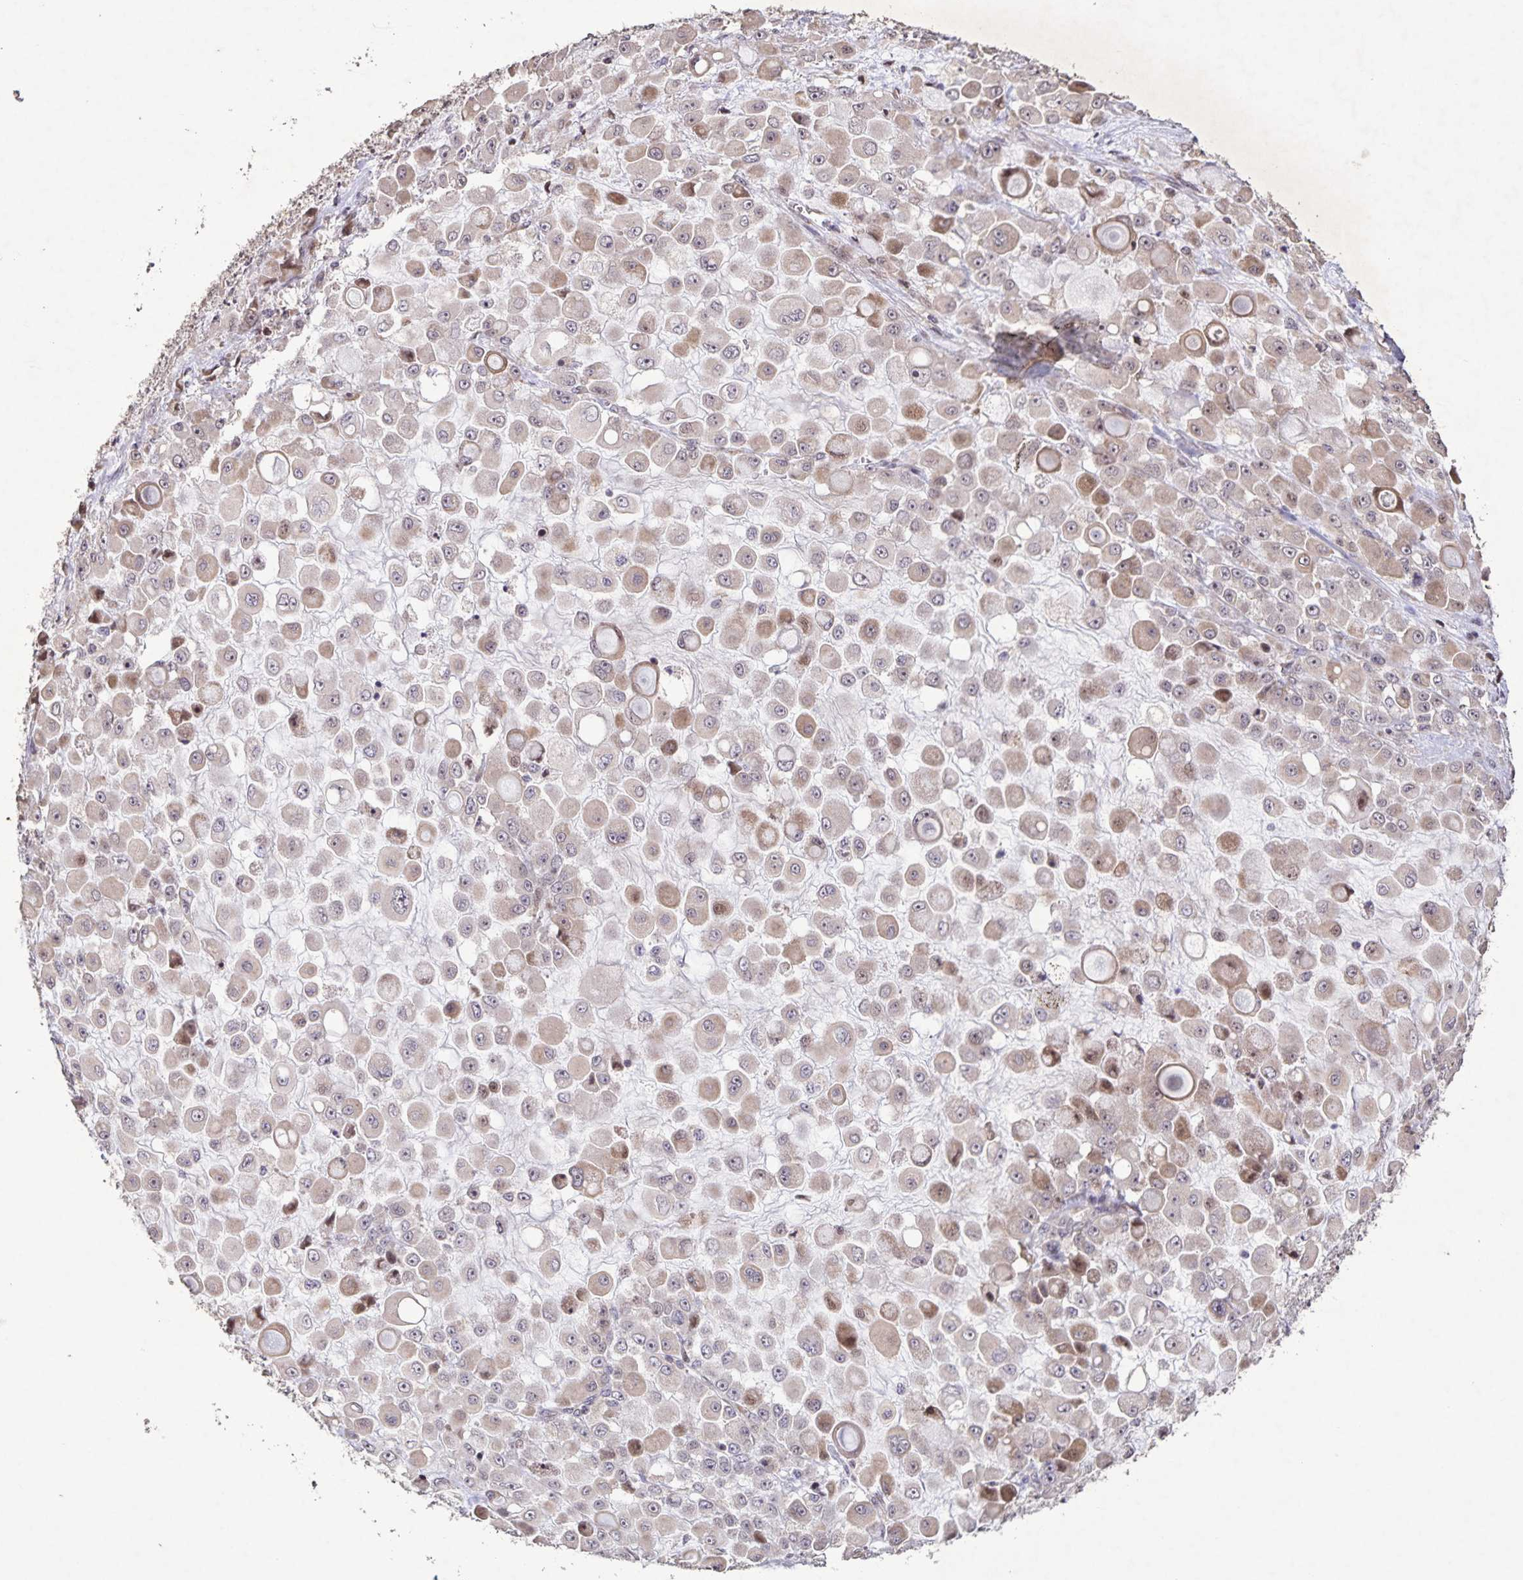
{"staining": {"intensity": "moderate", "quantity": "25%-75%", "location": "cytoplasmic/membranous,nuclear"}, "tissue": "stomach cancer", "cell_type": "Tumor cells", "image_type": "cancer", "snomed": [{"axis": "morphology", "description": "Adenocarcinoma, NOS"}, {"axis": "topography", "description": "Stomach"}], "caption": "Stomach adenocarcinoma stained with a protein marker exhibits moderate staining in tumor cells.", "gene": "GDF2", "patient": {"sex": "female", "age": 76}}